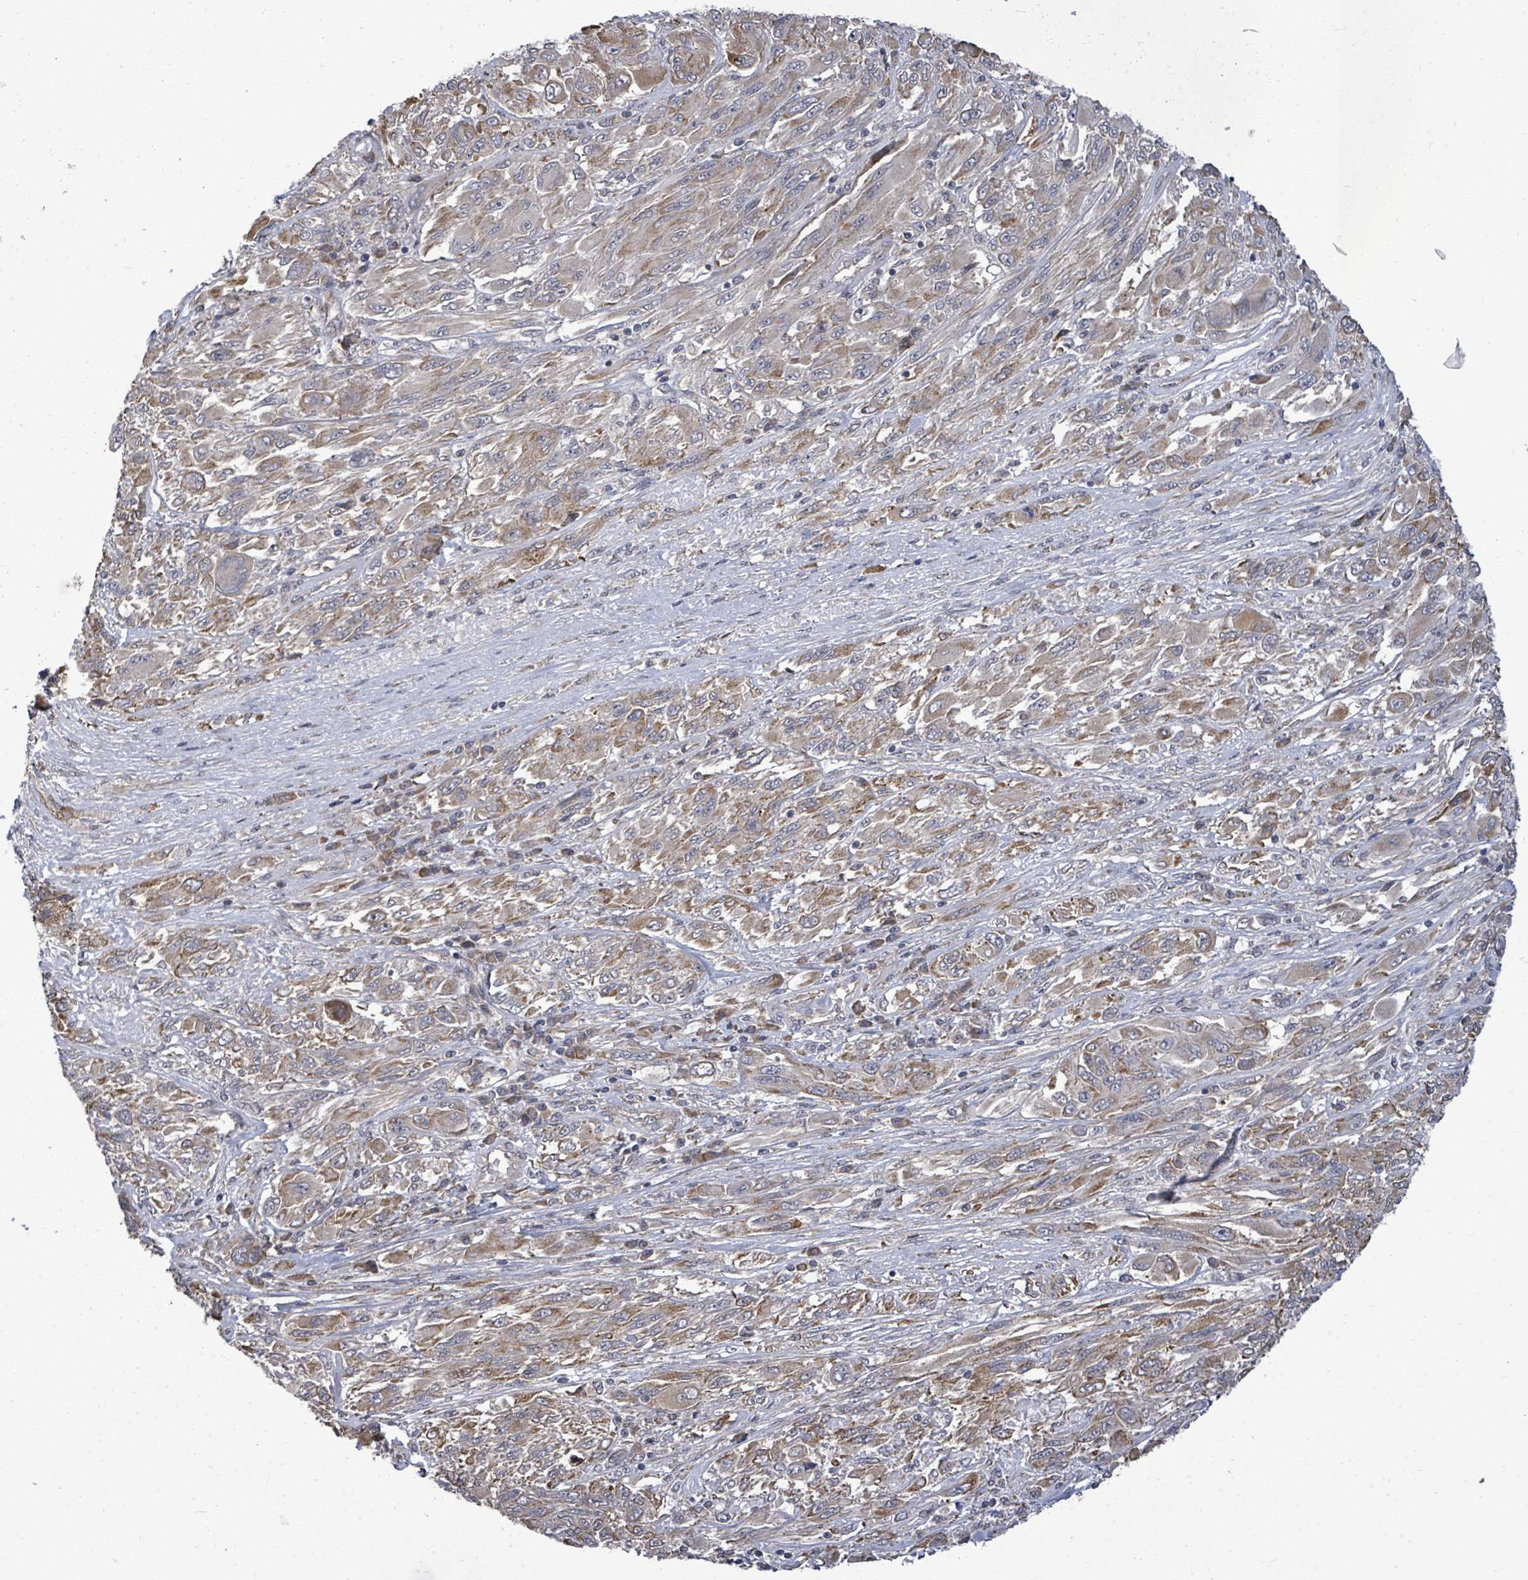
{"staining": {"intensity": "weak", "quantity": ">75%", "location": "cytoplasmic/membranous"}, "tissue": "melanoma", "cell_type": "Tumor cells", "image_type": "cancer", "snomed": [{"axis": "morphology", "description": "Malignant melanoma, NOS"}, {"axis": "topography", "description": "Skin"}], "caption": "Protein staining of melanoma tissue demonstrates weak cytoplasmic/membranous positivity in approximately >75% of tumor cells.", "gene": "POMGNT2", "patient": {"sex": "female", "age": 91}}